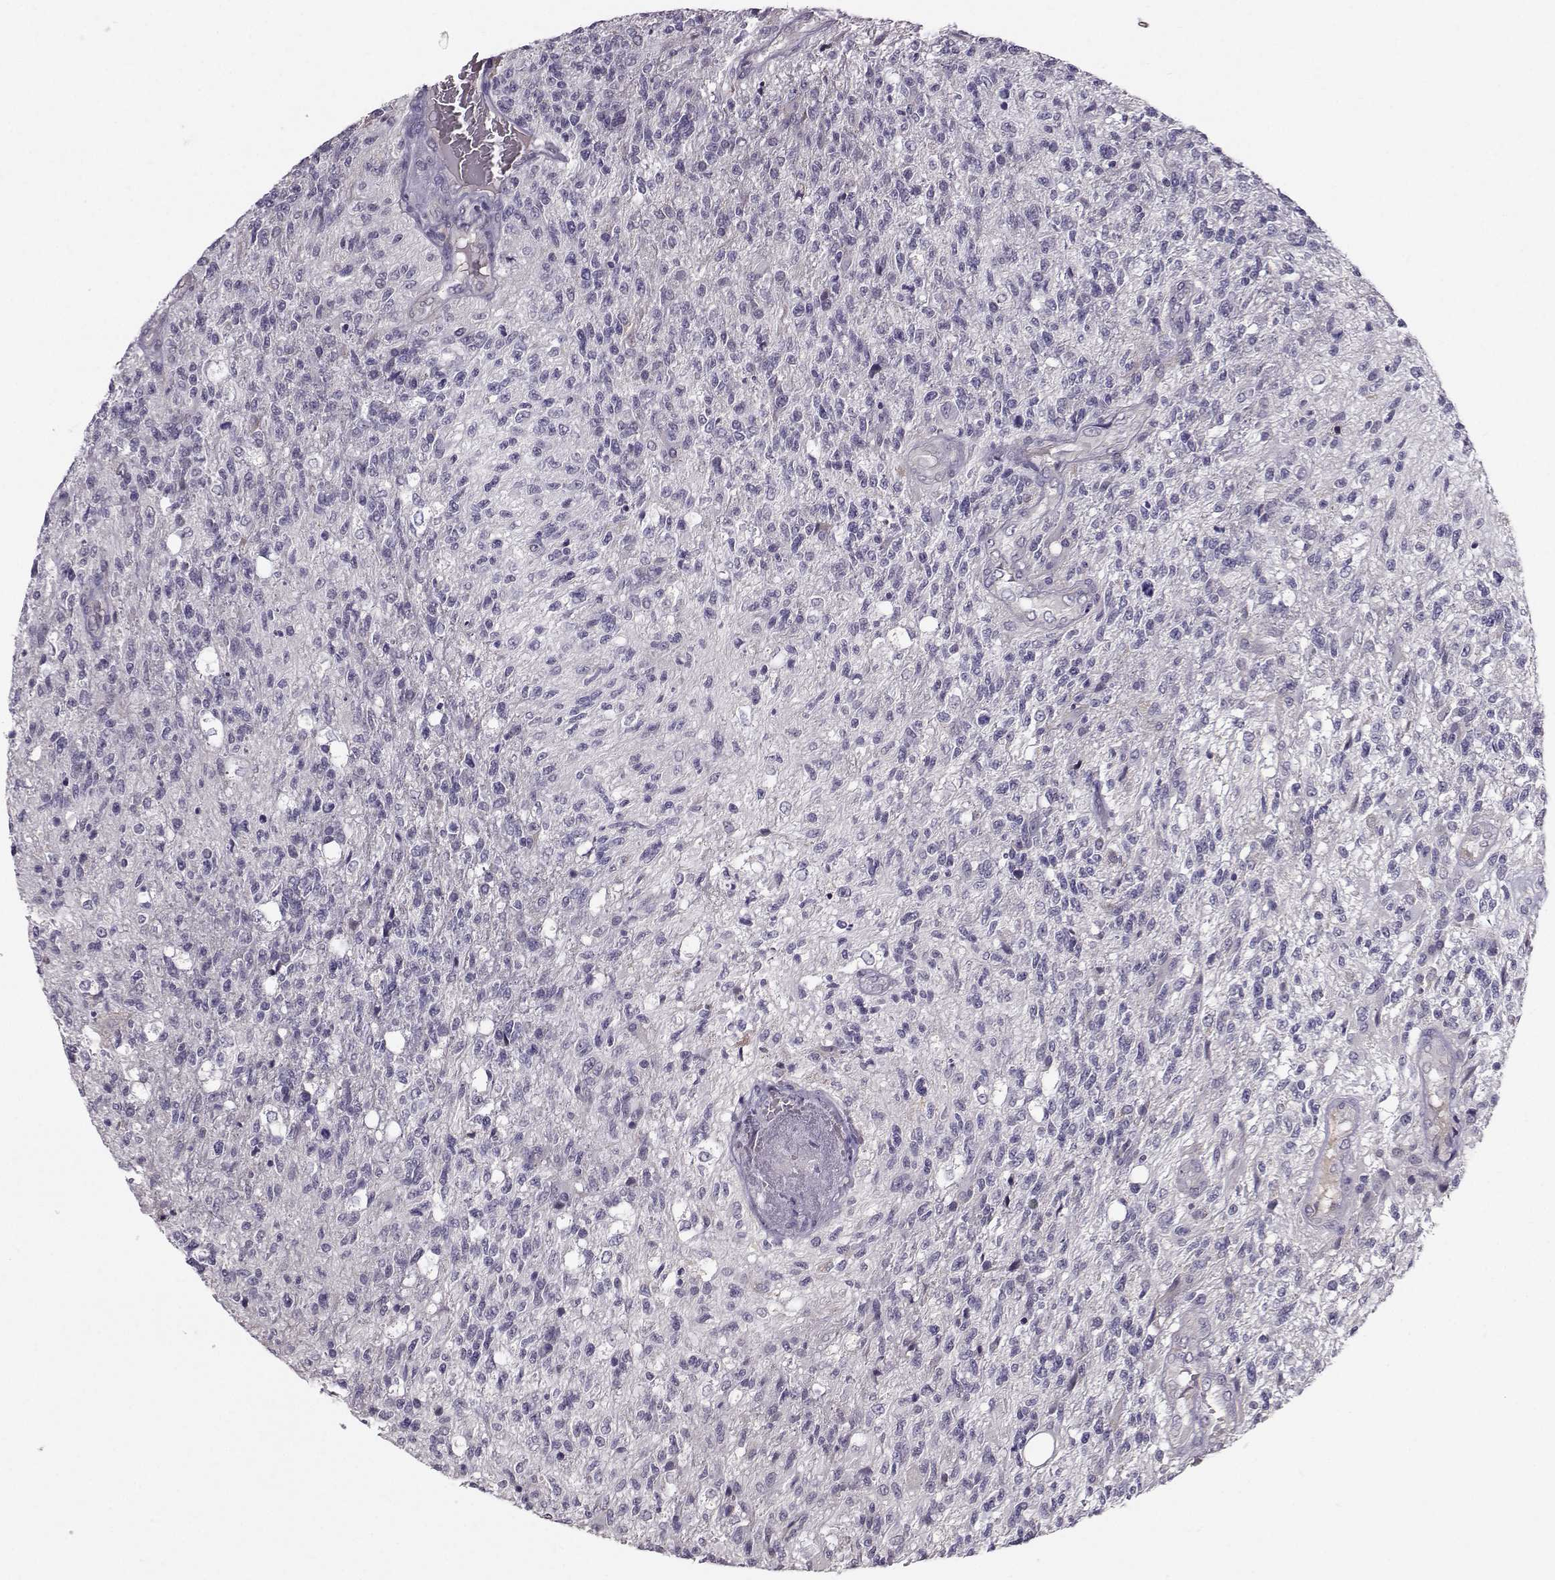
{"staining": {"intensity": "negative", "quantity": "none", "location": "none"}, "tissue": "glioma", "cell_type": "Tumor cells", "image_type": "cancer", "snomed": [{"axis": "morphology", "description": "Glioma, malignant, High grade"}, {"axis": "topography", "description": "Brain"}], "caption": "The IHC image has no significant staining in tumor cells of glioma tissue.", "gene": "TSPYL5", "patient": {"sex": "male", "age": 56}}